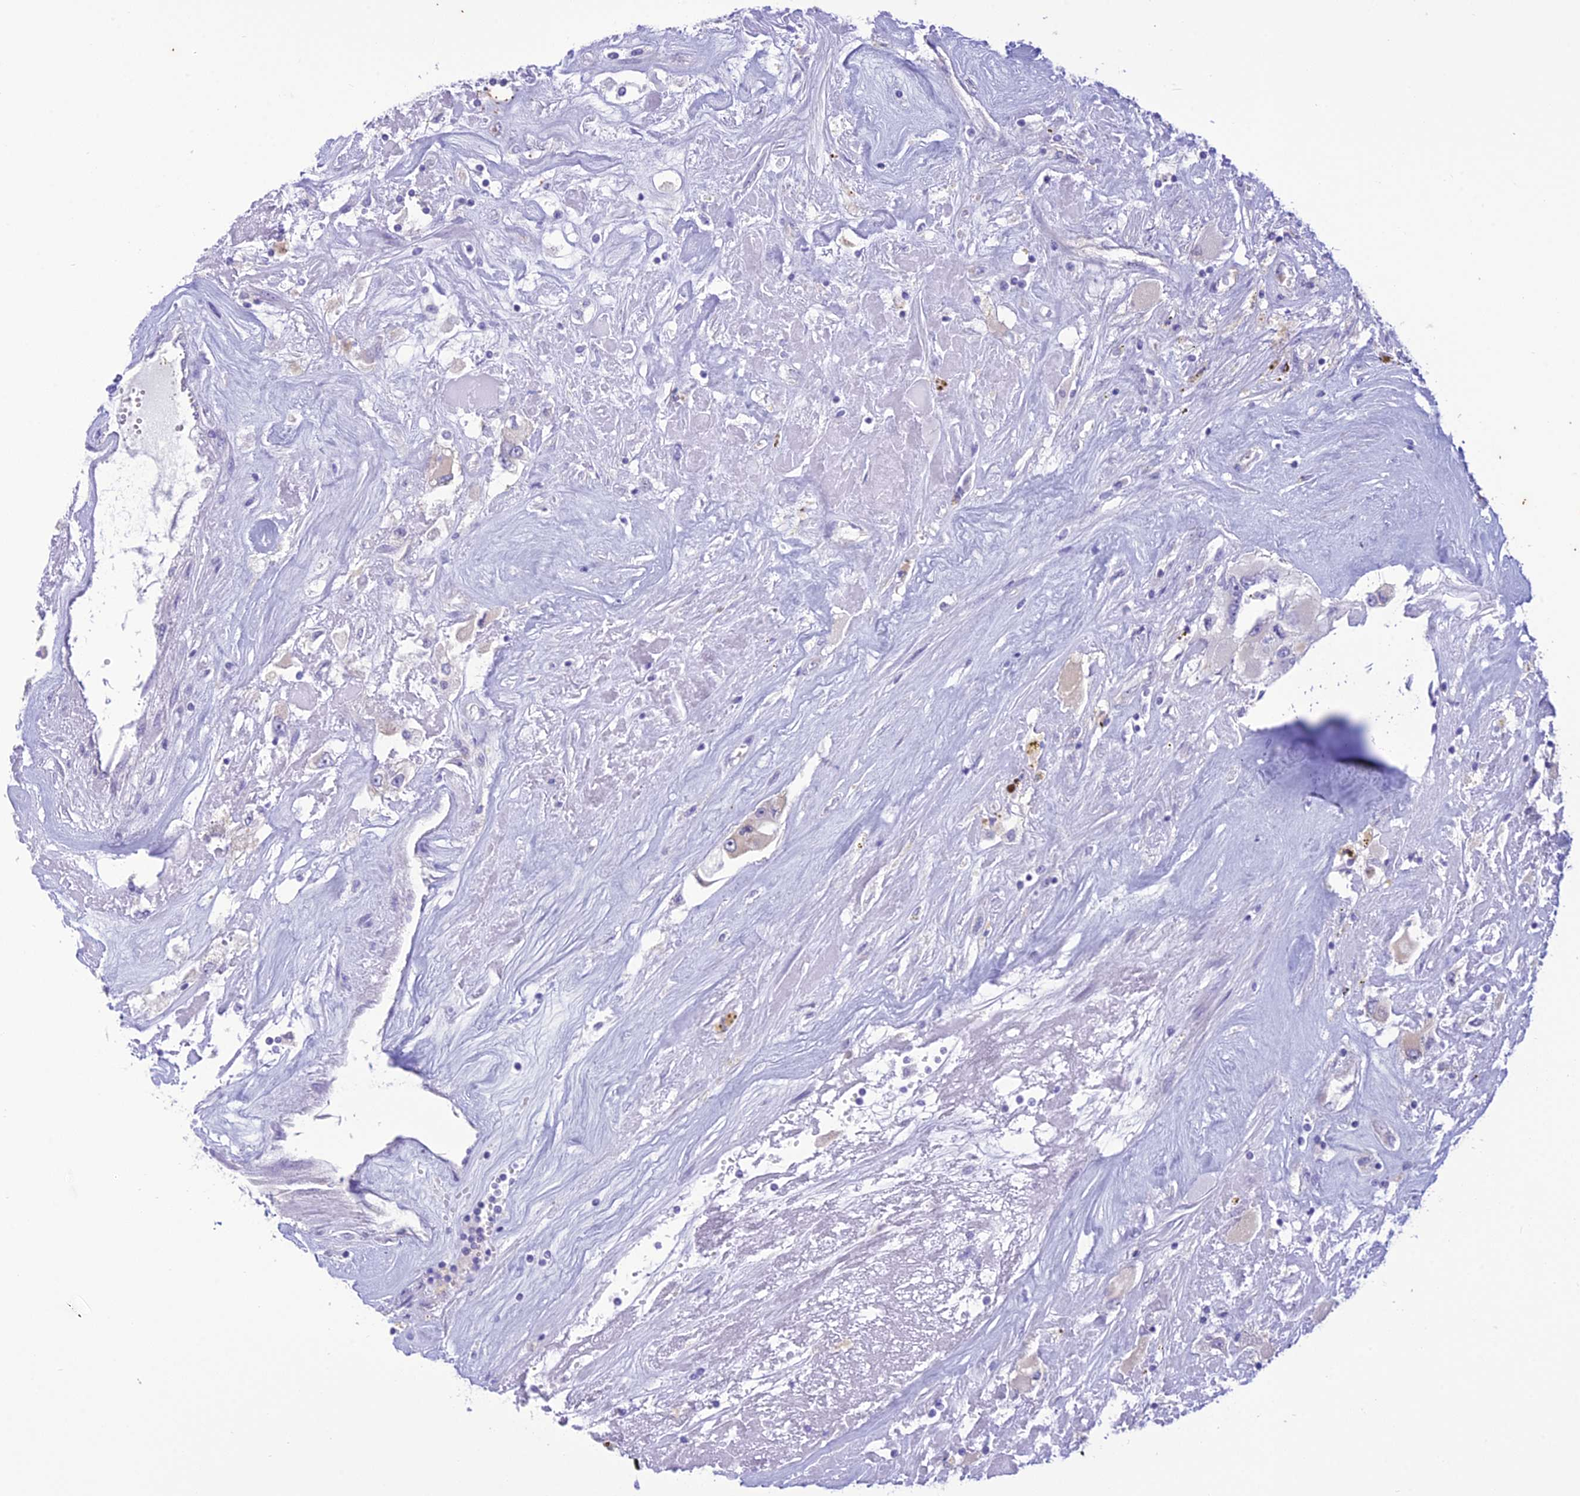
{"staining": {"intensity": "negative", "quantity": "none", "location": "none"}, "tissue": "renal cancer", "cell_type": "Tumor cells", "image_type": "cancer", "snomed": [{"axis": "morphology", "description": "Adenocarcinoma, NOS"}, {"axis": "topography", "description": "Kidney"}], "caption": "High power microscopy image of an IHC photomicrograph of renal cancer, revealing no significant positivity in tumor cells.", "gene": "DHDH", "patient": {"sex": "female", "age": 52}}